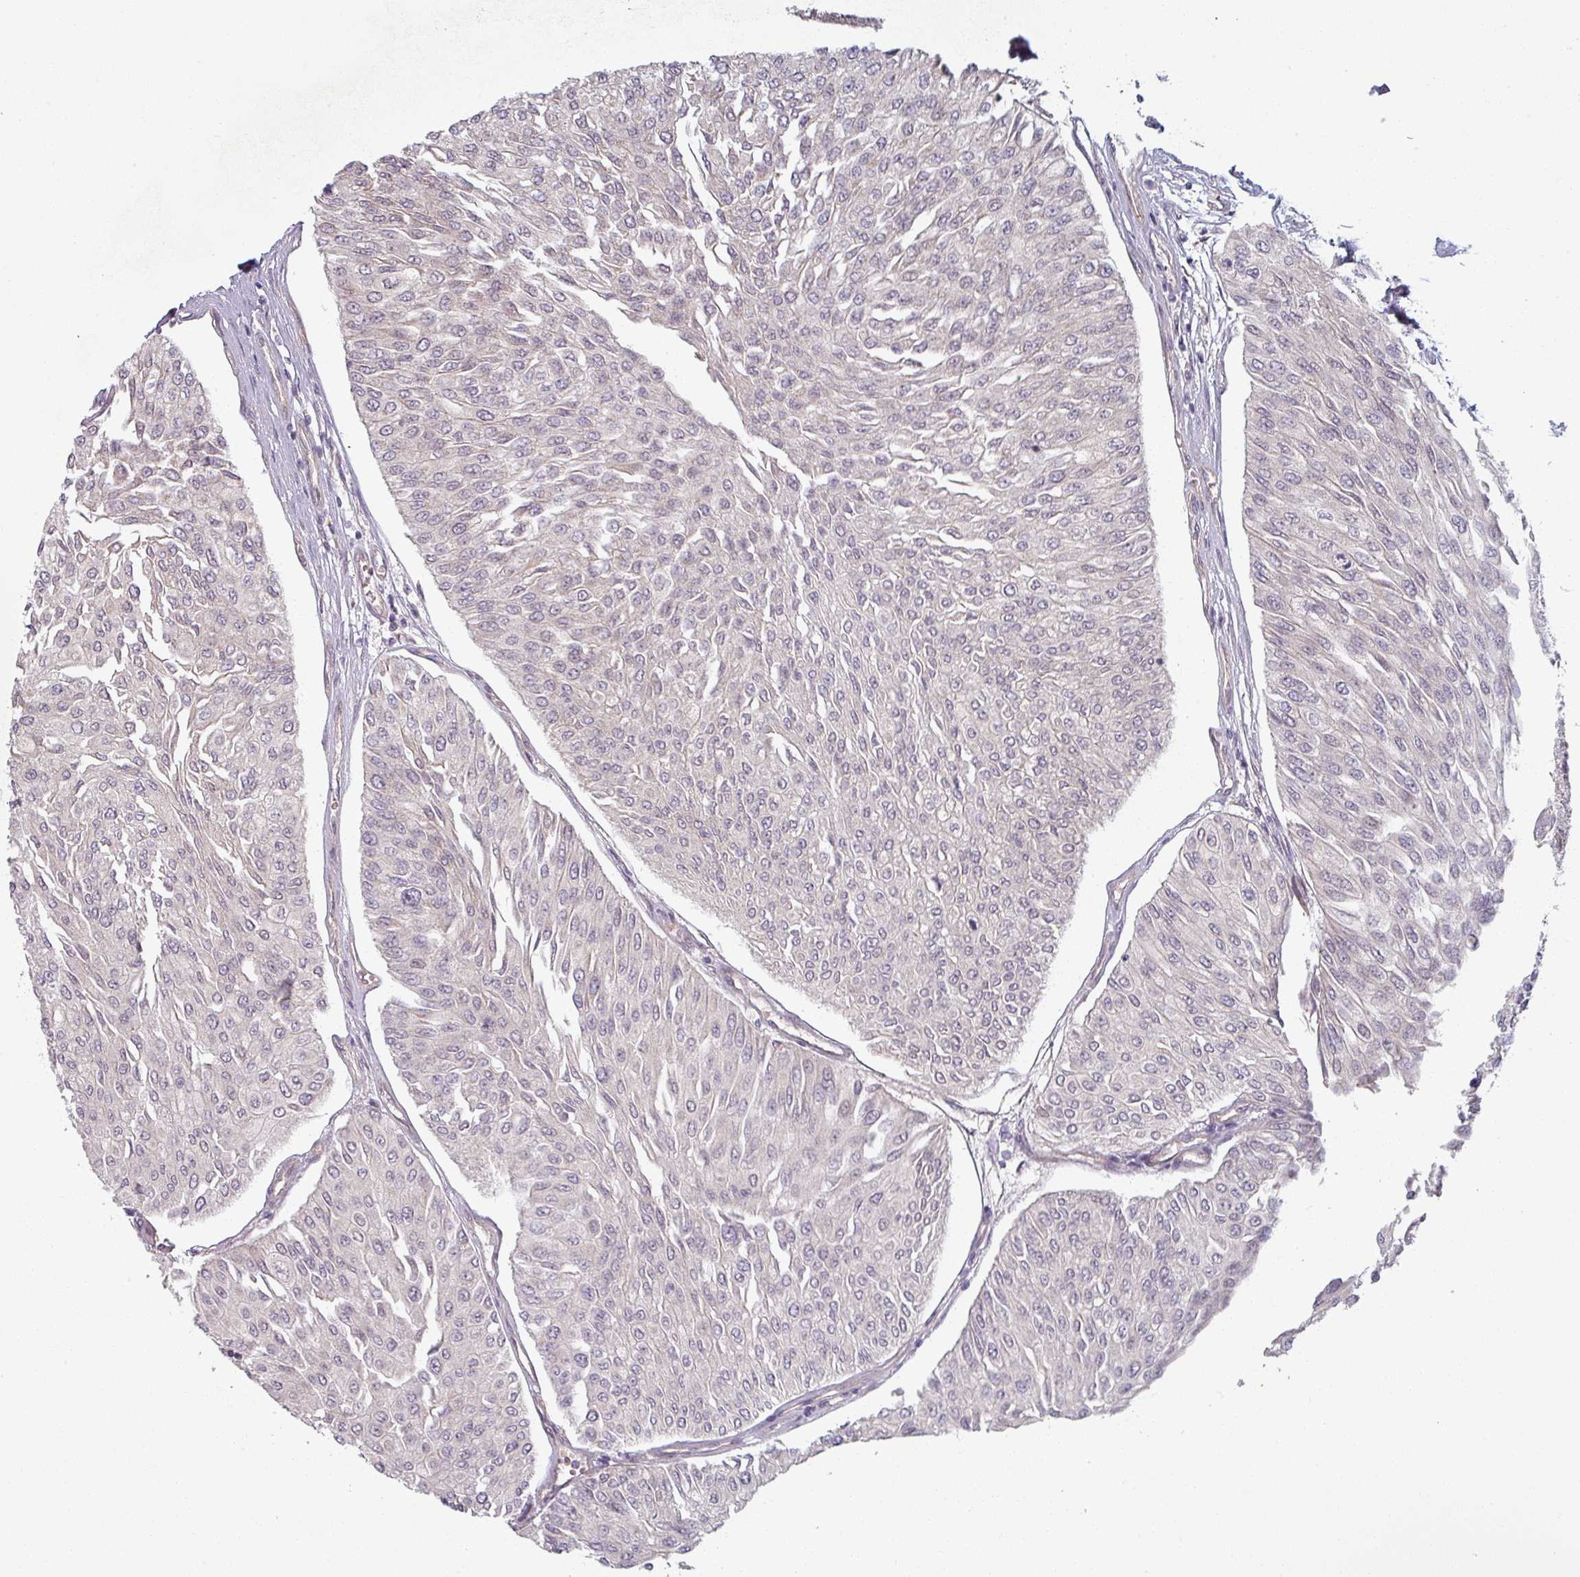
{"staining": {"intensity": "negative", "quantity": "none", "location": "none"}, "tissue": "urothelial cancer", "cell_type": "Tumor cells", "image_type": "cancer", "snomed": [{"axis": "morphology", "description": "Urothelial carcinoma, Low grade"}, {"axis": "topography", "description": "Urinary bladder"}], "caption": "DAB (3,3'-diaminobenzidine) immunohistochemical staining of human low-grade urothelial carcinoma displays no significant expression in tumor cells.", "gene": "PLEKHJ1", "patient": {"sex": "male", "age": 67}}